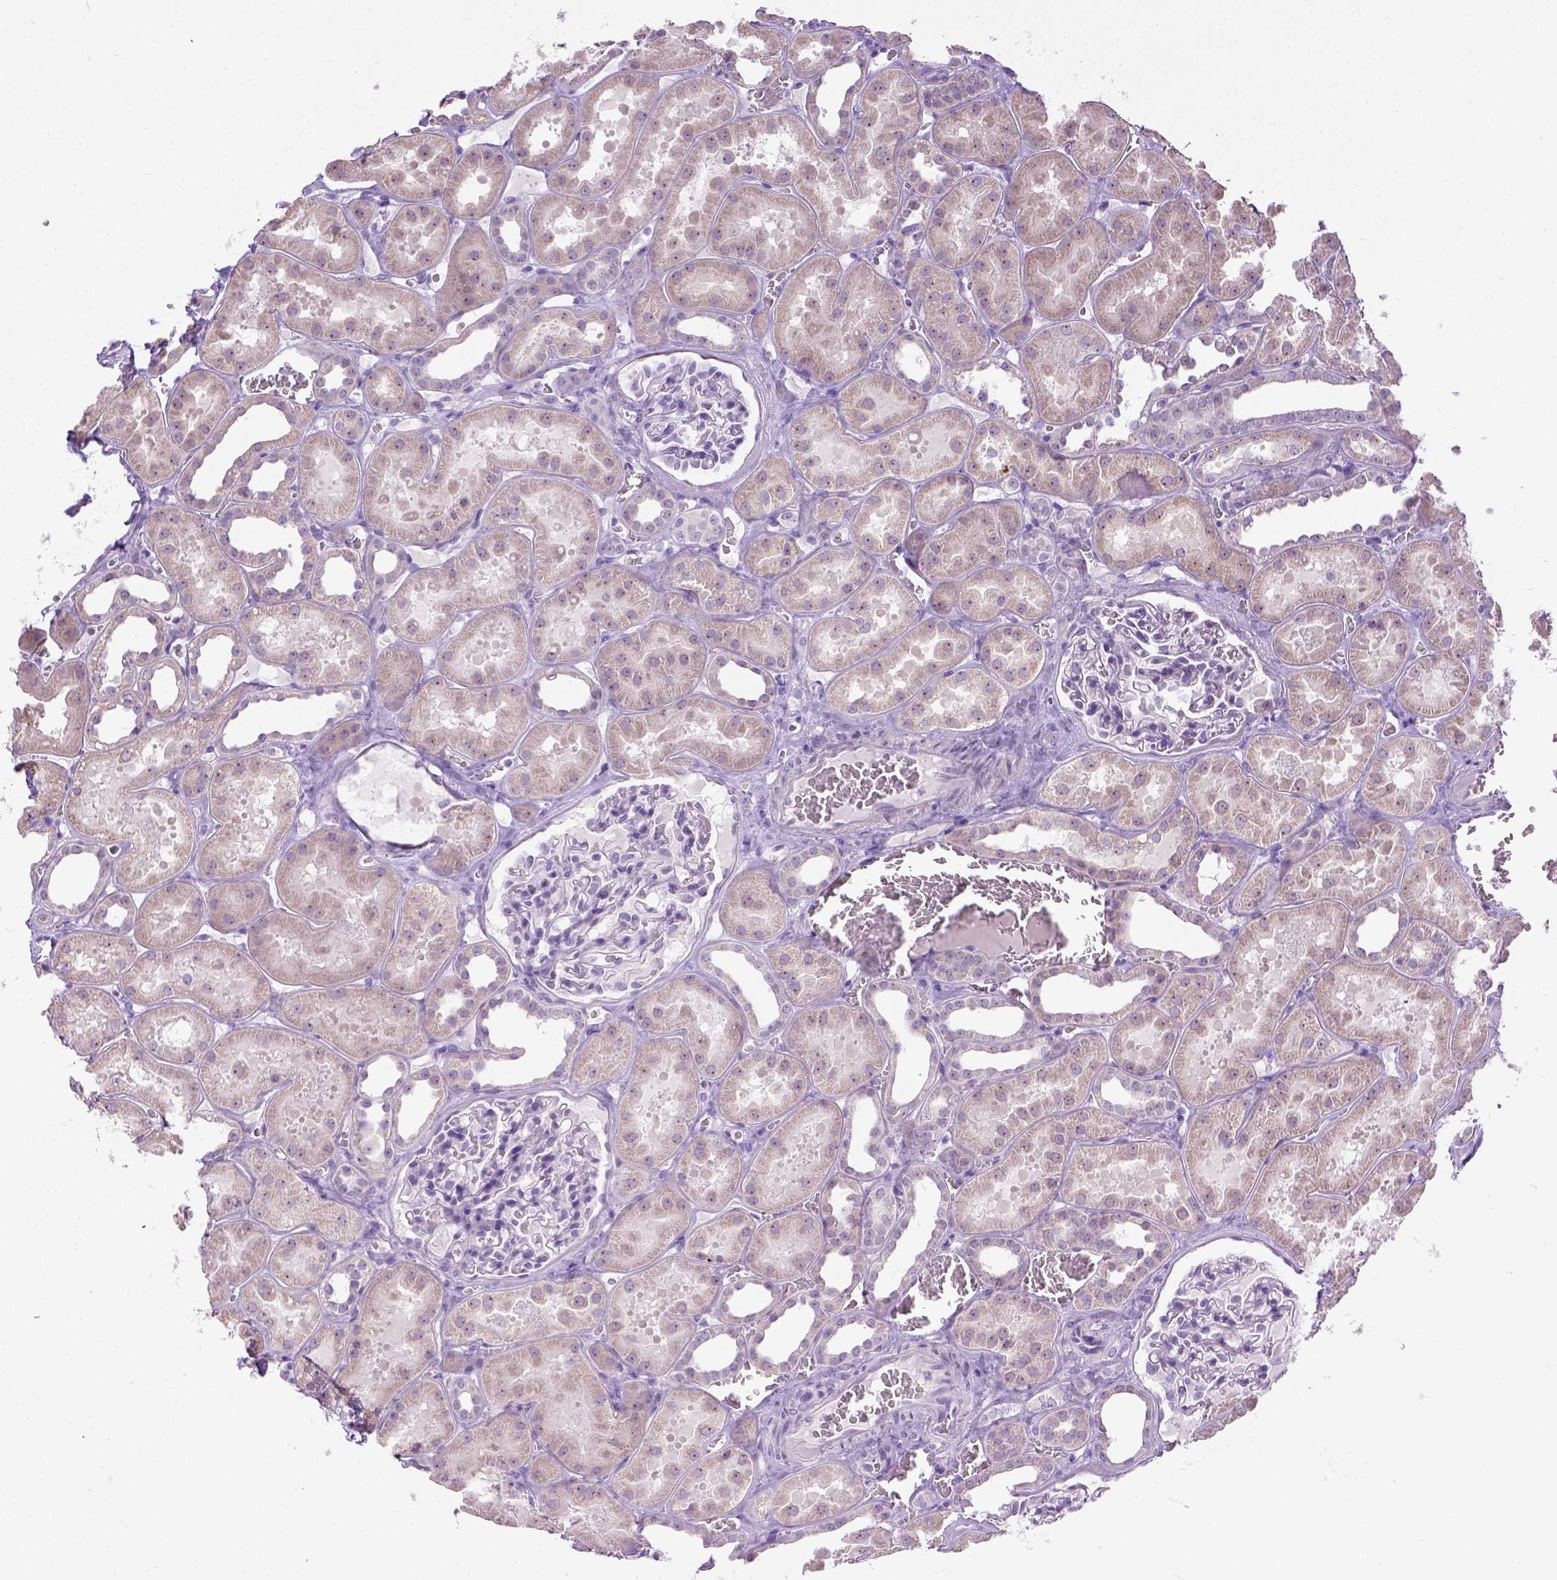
{"staining": {"intensity": "negative", "quantity": "none", "location": "none"}, "tissue": "kidney", "cell_type": "Cells in glomeruli", "image_type": "normal", "snomed": [{"axis": "morphology", "description": "Normal tissue, NOS"}, {"axis": "topography", "description": "Kidney"}], "caption": "Immunohistochemical staining of unremarkable human kidney reveals no significant expression in cells in glomeruli.", "gene": "UTP4", "patient": {"sex": "female", "age": 41}}